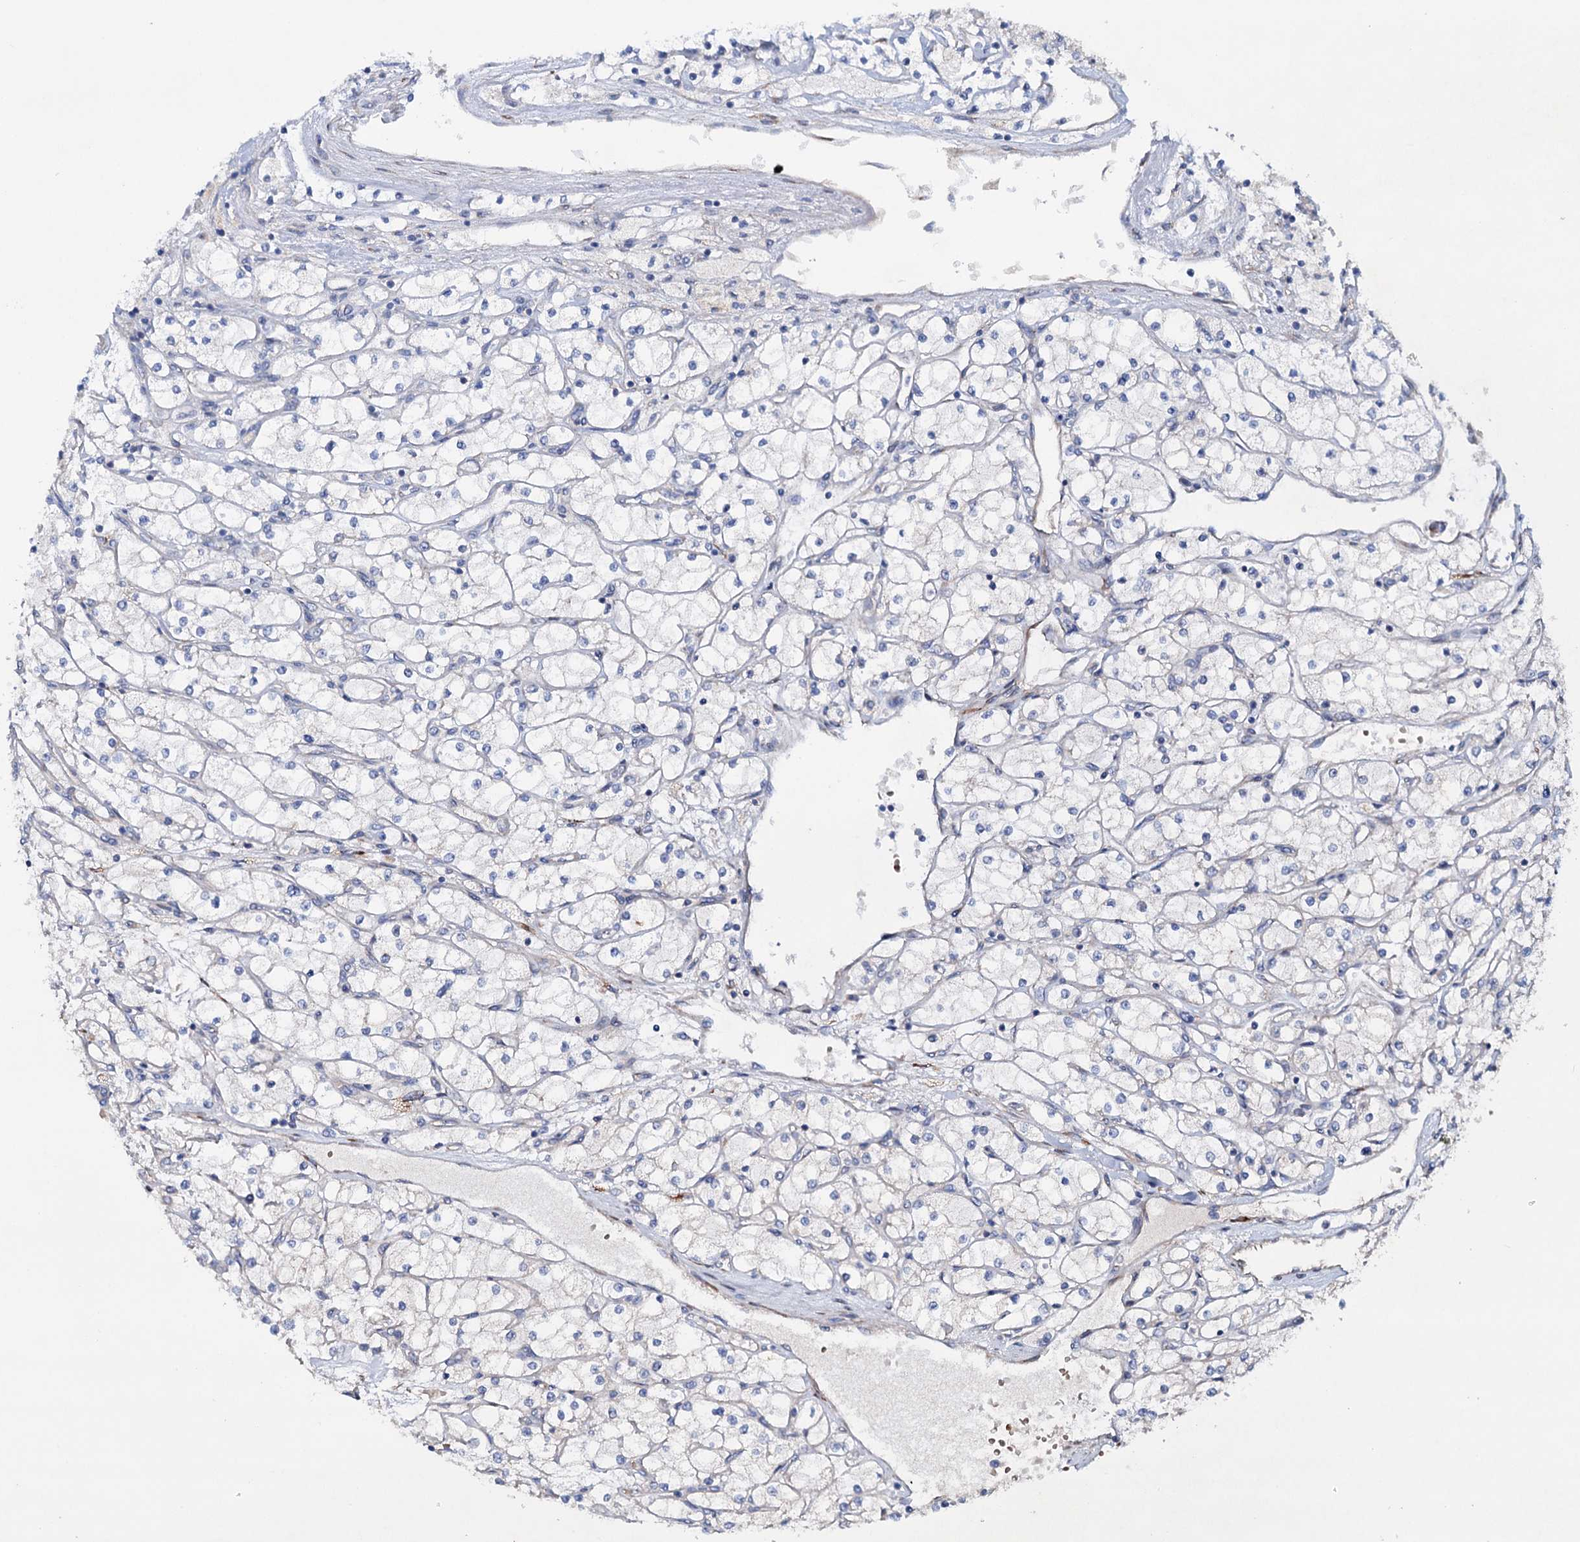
{"staining": {"intensity": "negative", "quantity": "none", "location": "none"}, "tissue": "renal cancer", "cell_type": "Tumor cells", "image_type": "cancer", "snomed": [{"axis": "morphology", "description": "Adenocarcinoma, NOS"}, {"axis": "topography", "description": "Kidney"}], "caption": "The histopathology image reveals no staining of tumor cells in renal adenocarcinoma.", "gene": "PTDSS2", "patient": {"sex": "male", "age": 80}}